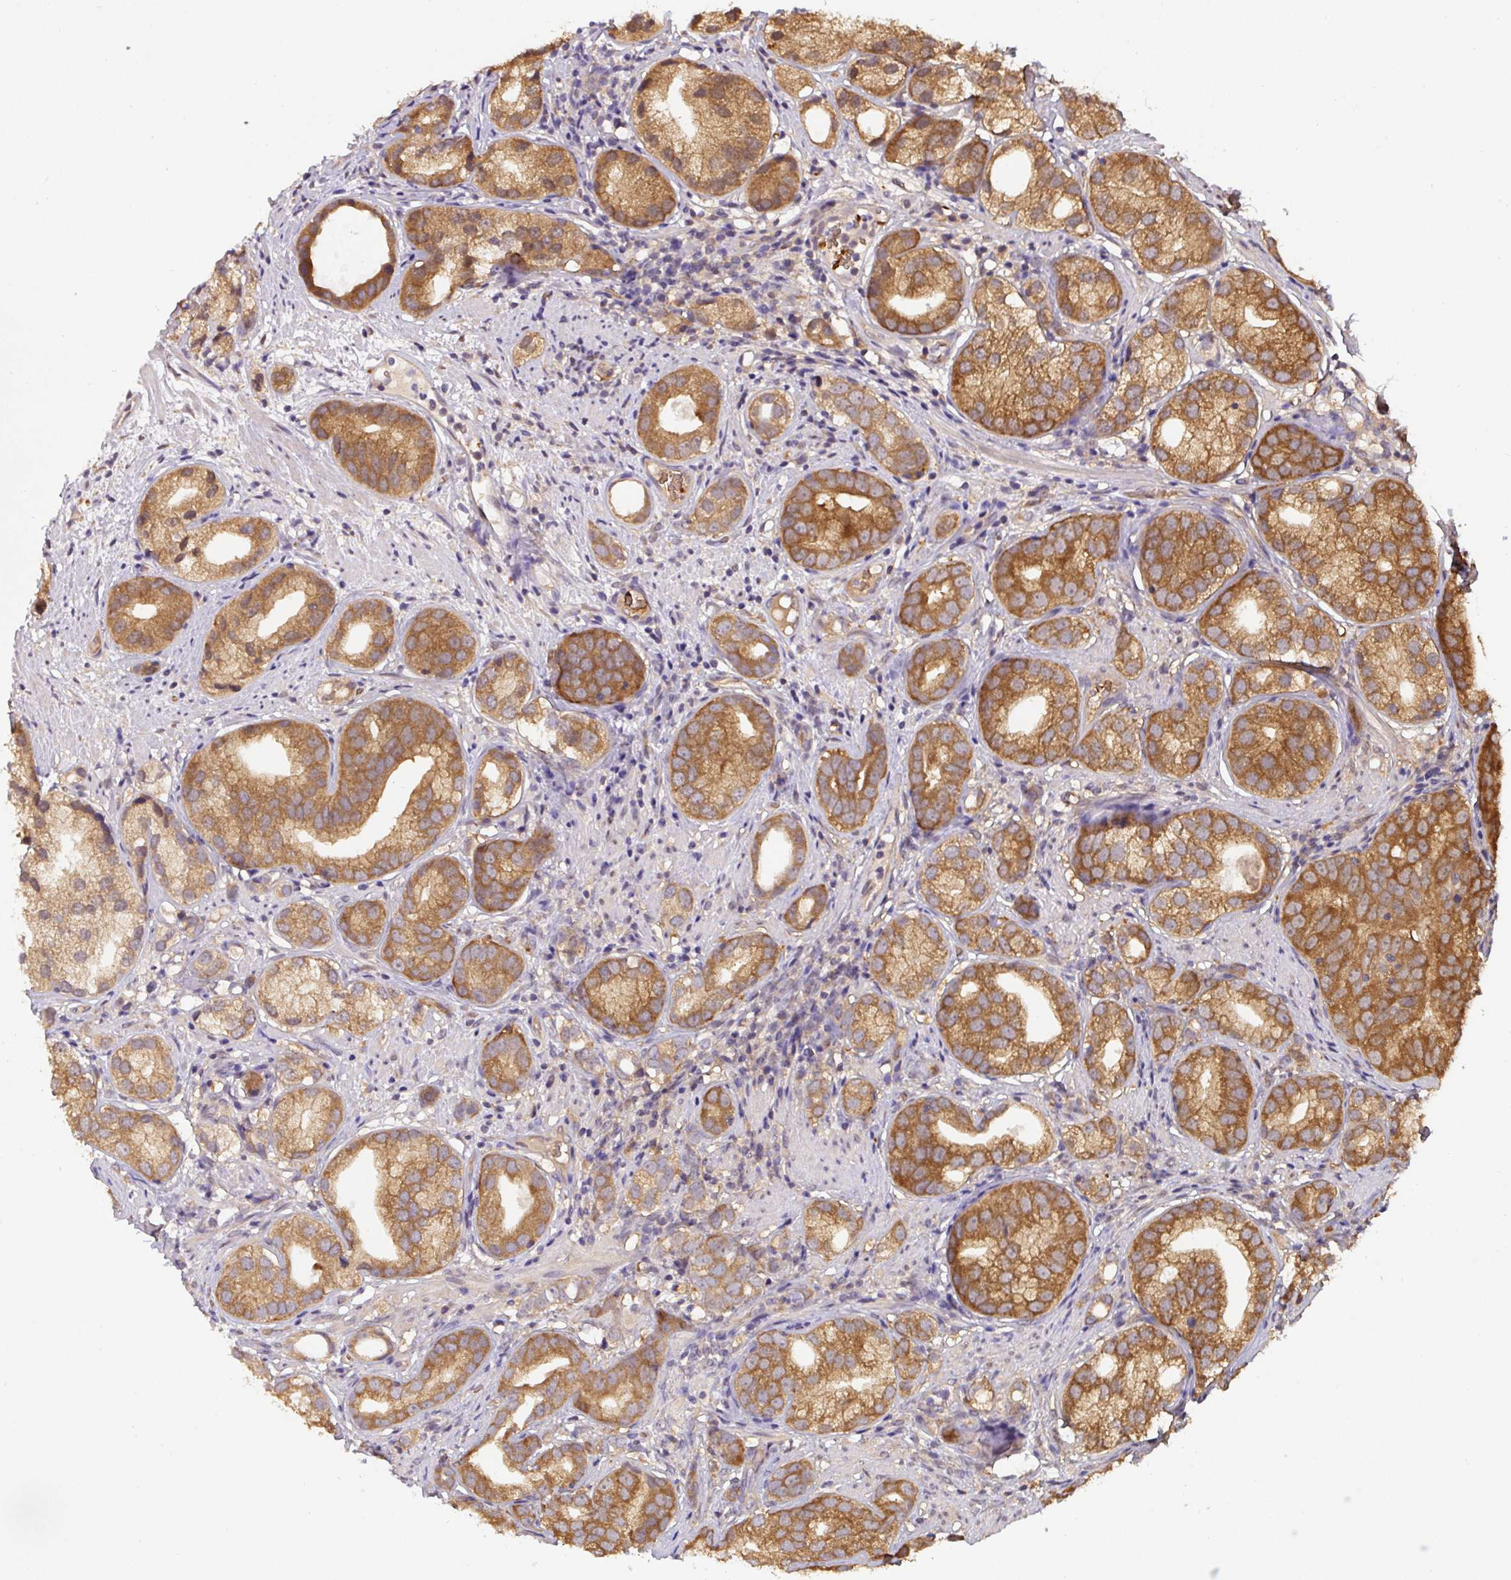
{"staining": {"intensity": "strong", "quantity": ">75%", "location": "cytoplasmic/membranous"}, "tissue": "prostate cancer", "cell_type": "Tumor cells", "image_type": "cancer", "snomed": [{"axis": "morphology", "description": "Adenocarcinoma, High grade"}, {"axis": "topography", "description": "Prostate"}], "caption": "High-magnification brightfield microscopy of prostate high-grade adenocarcinoma stained with DAB (brown) and counterstained with hematoxylin (blue). tumor cells exhibit strong cytoplasmic/membranous staining is appreciated in about>75% of cells. The staining was performed using DAB, with brown indicating positive protein expression. Nuclei are stained blue with hematoxylin.", "gene": "ST13", "patient": {"sex": "male", "age": 82}}